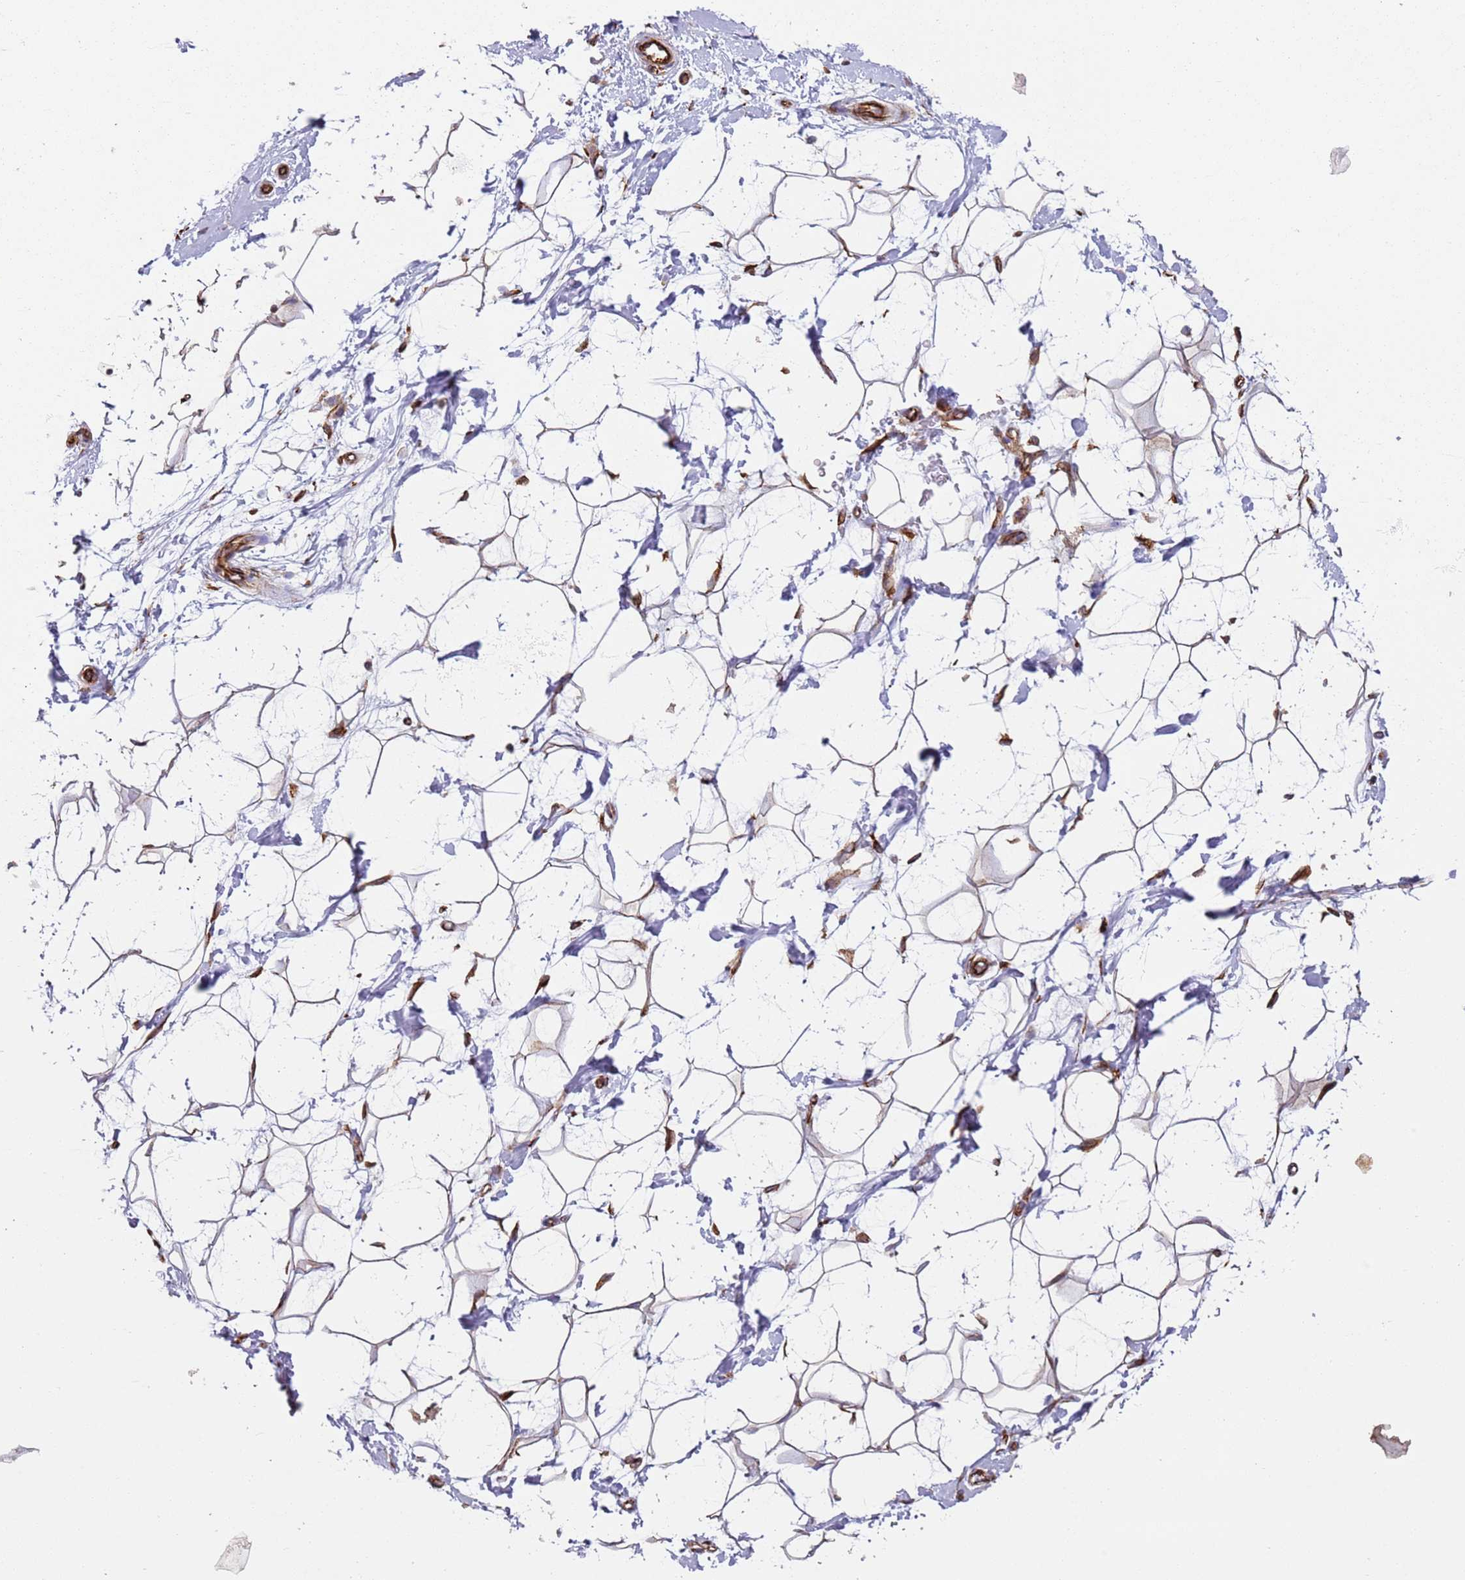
{"staining": {"intensity": "strong", "quantity": "25%-75%", "location": "cytoplasmic/membranous"}, "tissue": "adipose tissue", "cell_type": "Adipocytes", "image_type": "normal", "snomed": [{"axis": "morphology", "description": "Normal tissue, NOS"}, {"axis": "topography", "description": "Breast"}], "caption": "High-magnification brightfield microscopy of normal adipose tissue stained with DAB (3,3'-diaminobenzidine) (brown) and counterstained with hematoxylin (blue). adipocytes exhibit strong cytoplasmic/membranous positivity is identified in approximately25%-75% of cells.", "gene": "SNAPIN", "patient": {"sex": "female", "age": 26}}